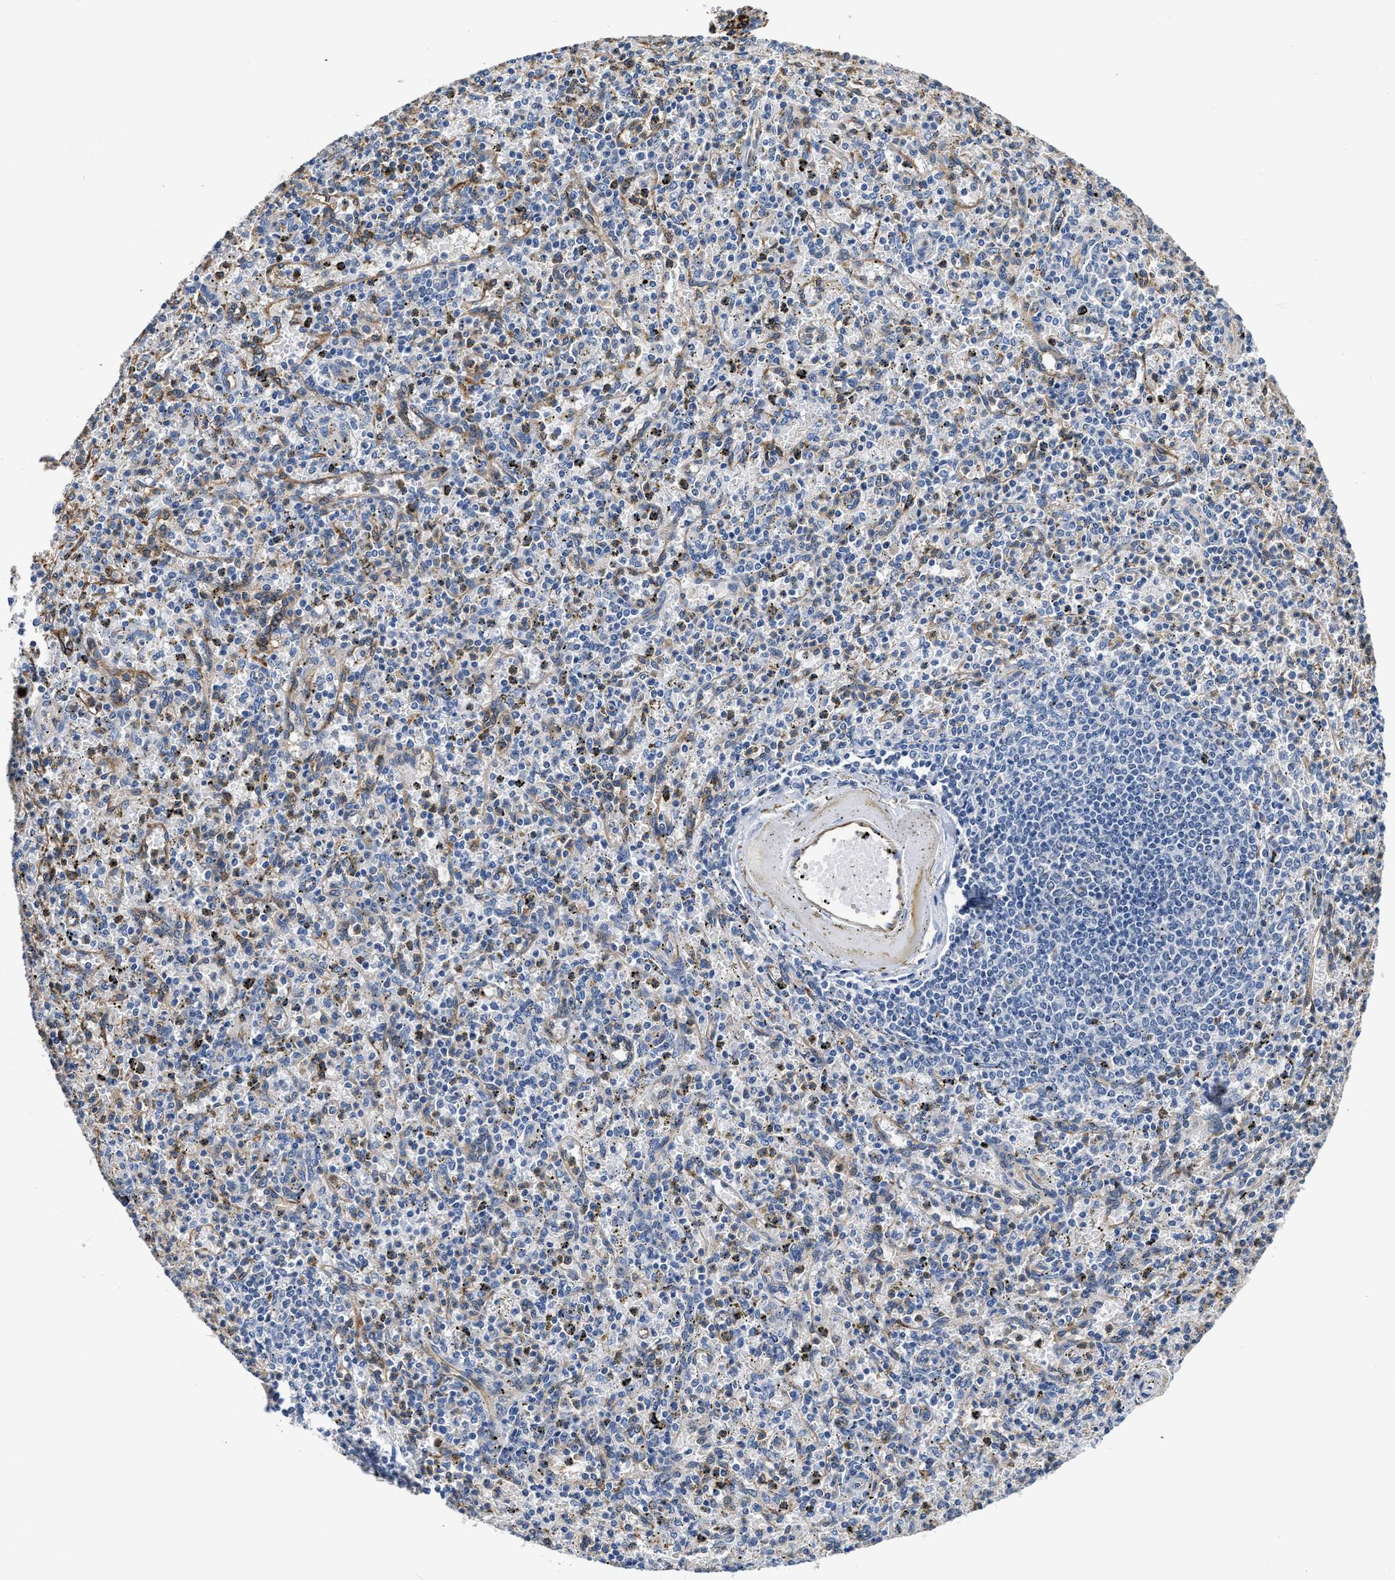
{"staining": {"intensity": "negative", "quantity": "none", "location": "none"}, "tissue": "spleen", "cell_type": "Cells in red pulp", "image_type": "normal", "snomed": [{"axis": "morphology", "description": "Normal tissue, NOS"}, {"axis": "topography", "description": "Spleen"}], "caption": "The image exhibits no staining of cells in red pulp in normal spleen.", "gene": "C22orf42", "patient": {"sex": "male", "age": 72}}